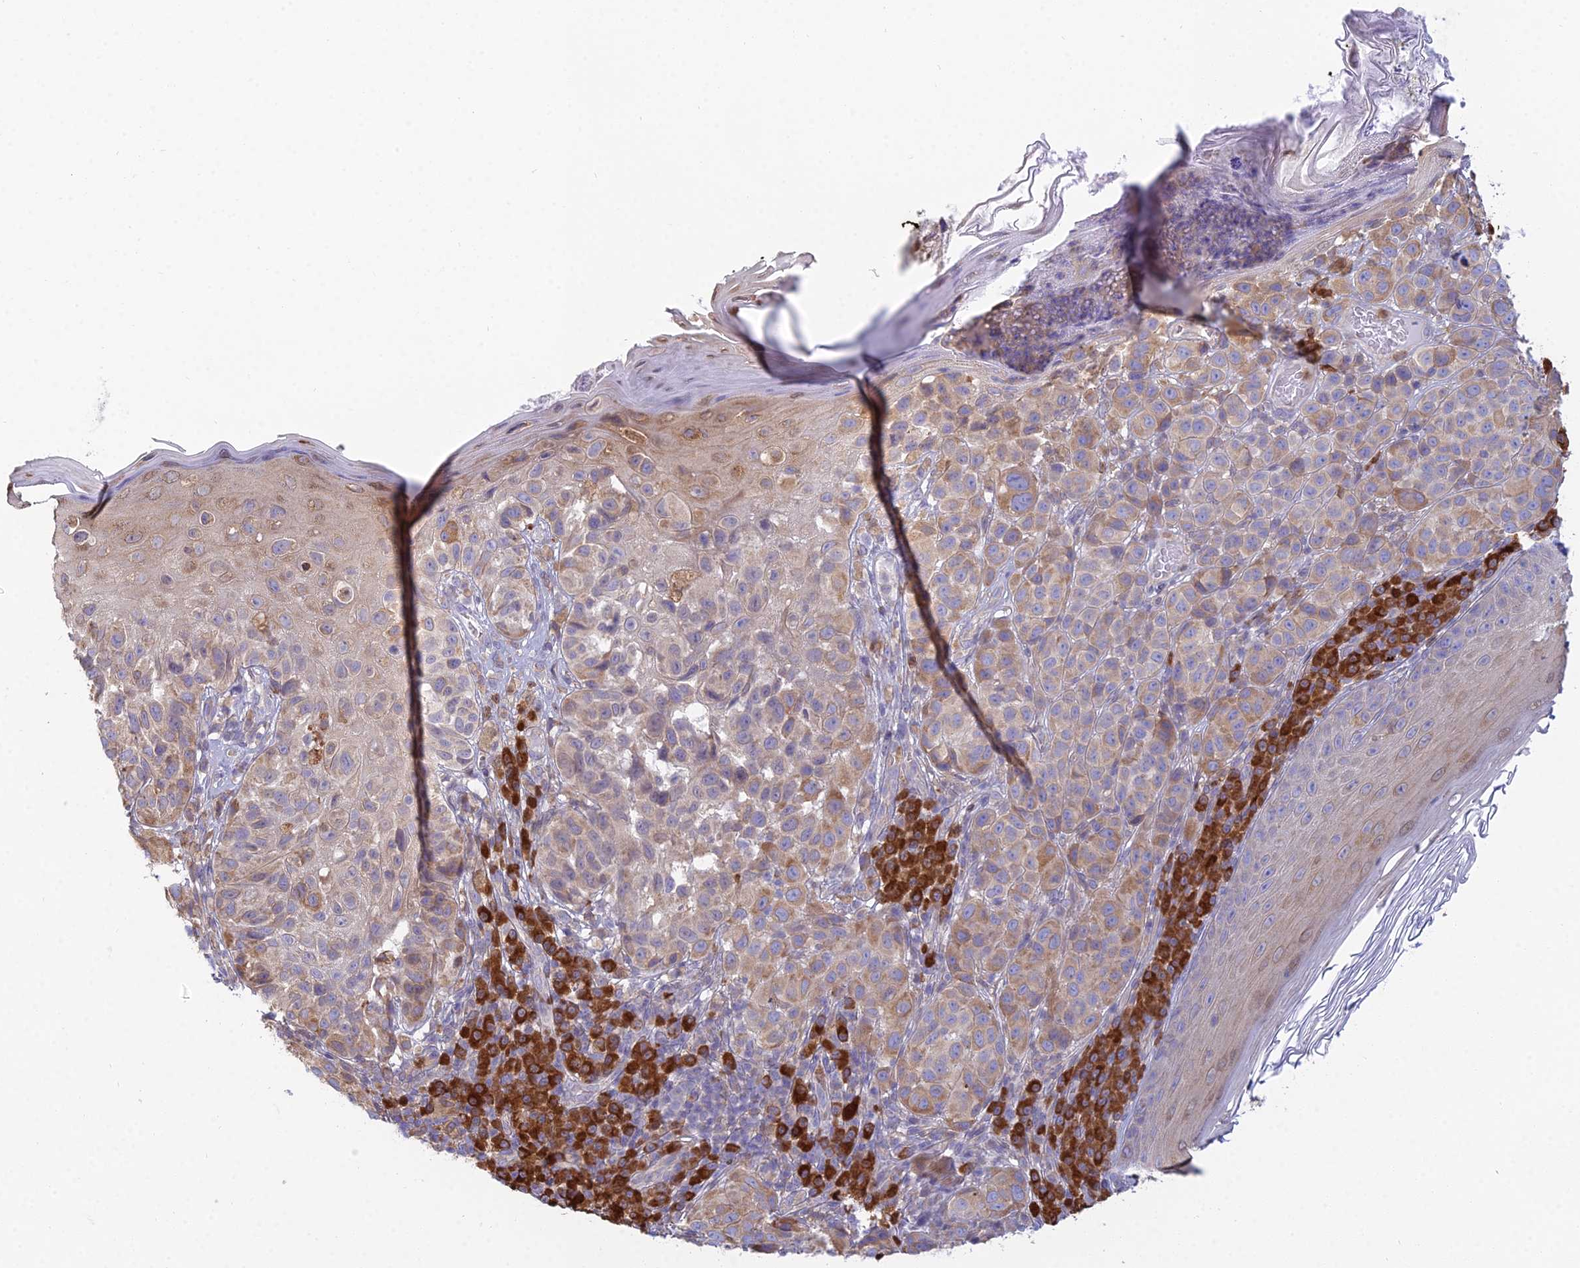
{"staining": {"intensity": "moderate", "quantity": ">75%", "location": "cytoplasmic/membranous"}, "tissue": "melanoma", "cell_type": "Tumor cells", "image_type": "cancer", "snomed": [{"axis": "morphology", "description": "Malignant melanoma, NOS"}, {"axis": "topography", "description": "Skin"}], "caption": "There is medium levels of moderate cytoplasmic/membranous expression in tumor cells of melanoma, as demonstrated by immunohistochemical staining (brown color).", "gene": "HM13", "patient": {"sex": "male", "age": 38}}